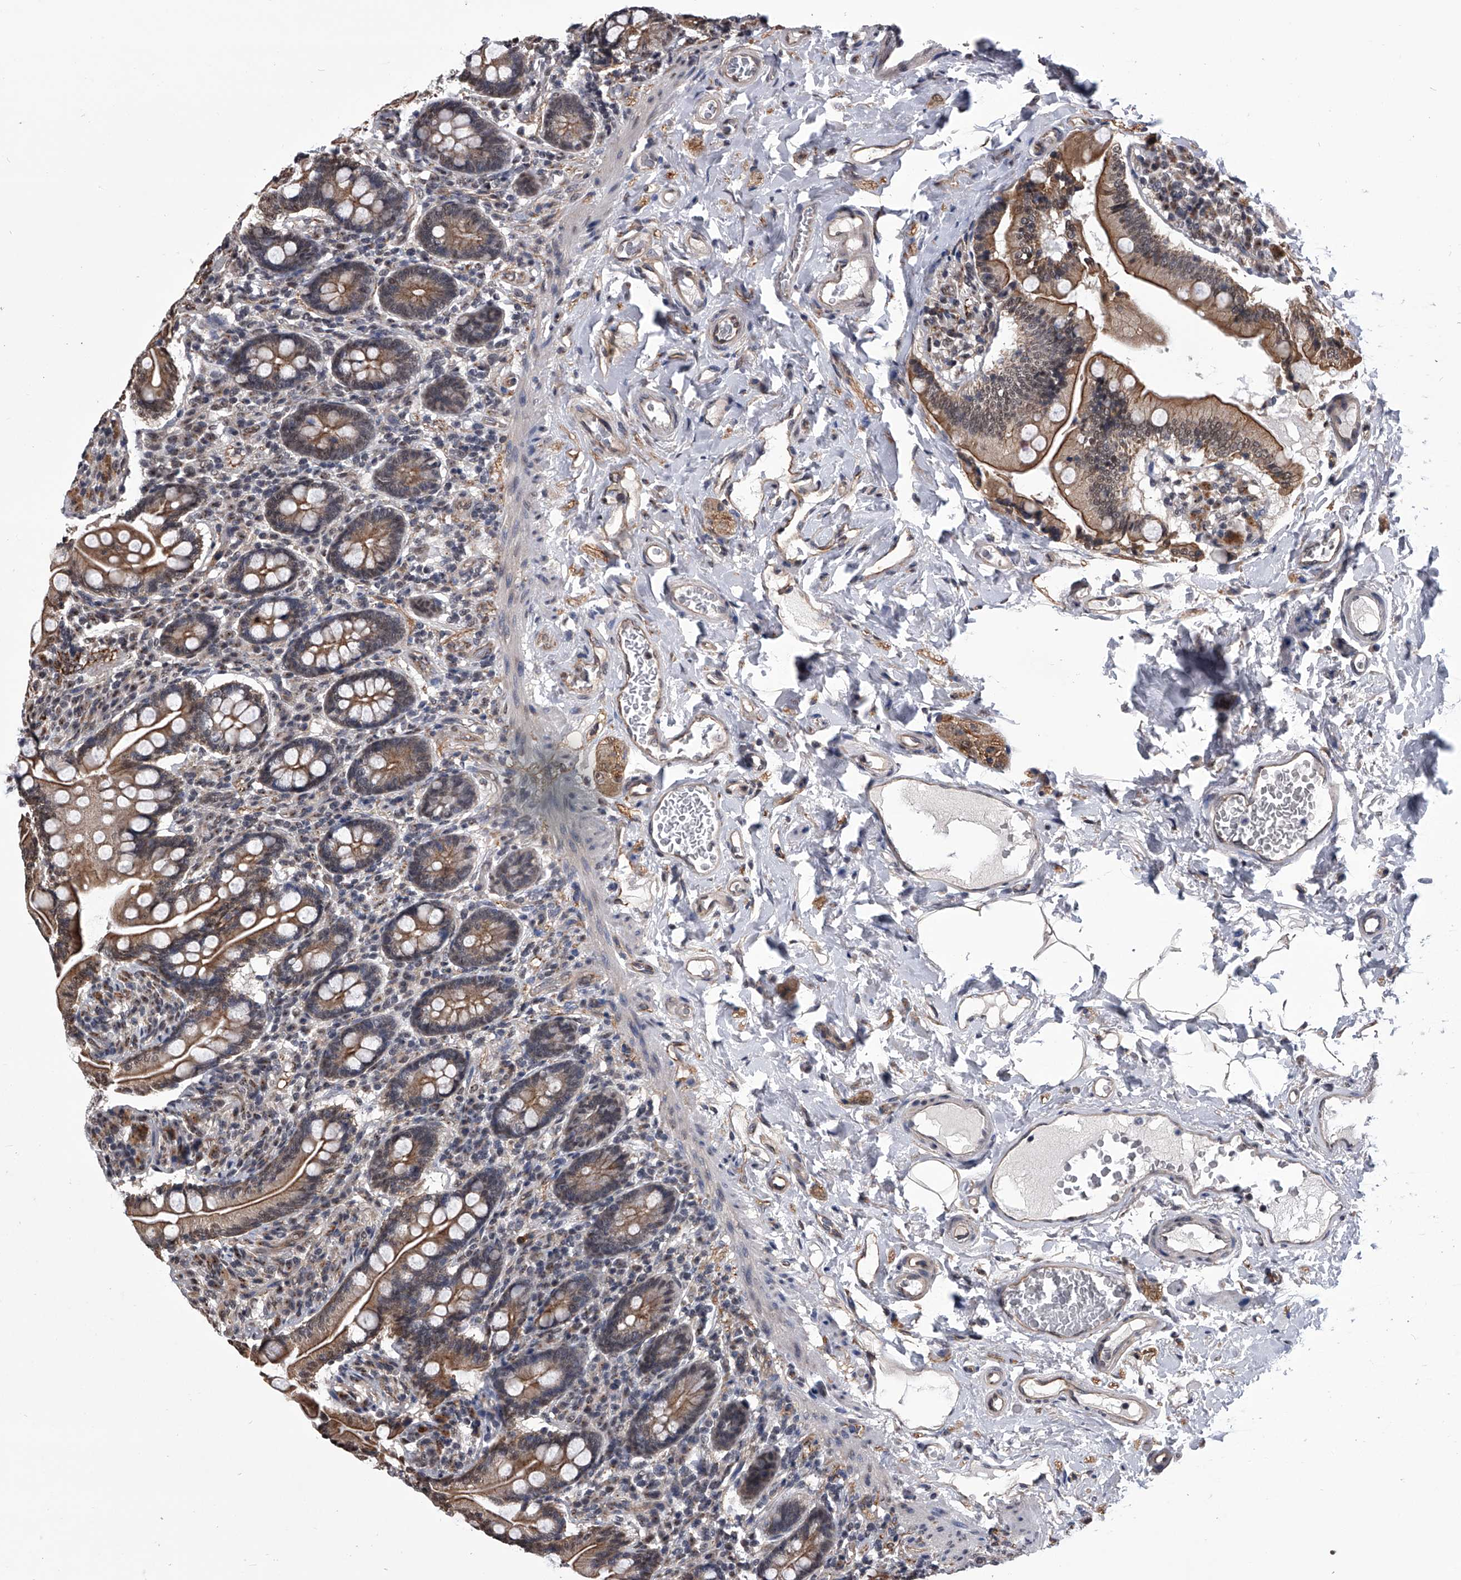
{"staining": {"intensity": "moderate", "quantity": ">75%", "location": "cytoplasmic/membranous"}, "tissue": "small intestine", "cell_type": "Glandular cells", "image_type": "normal", "snomed": [{"axis": "morphology", "description": "Normal tissue, NOS"}, {"axis": "topography", "description": "Small intestine"}], "caption": "Protein staining reveals moderate cytoplasmic/membranous expression in about >75% of glandular cells in unremarkable small intestine.", "gene": "ZNF76", "patient": {"sex": "female", "age": 64}}